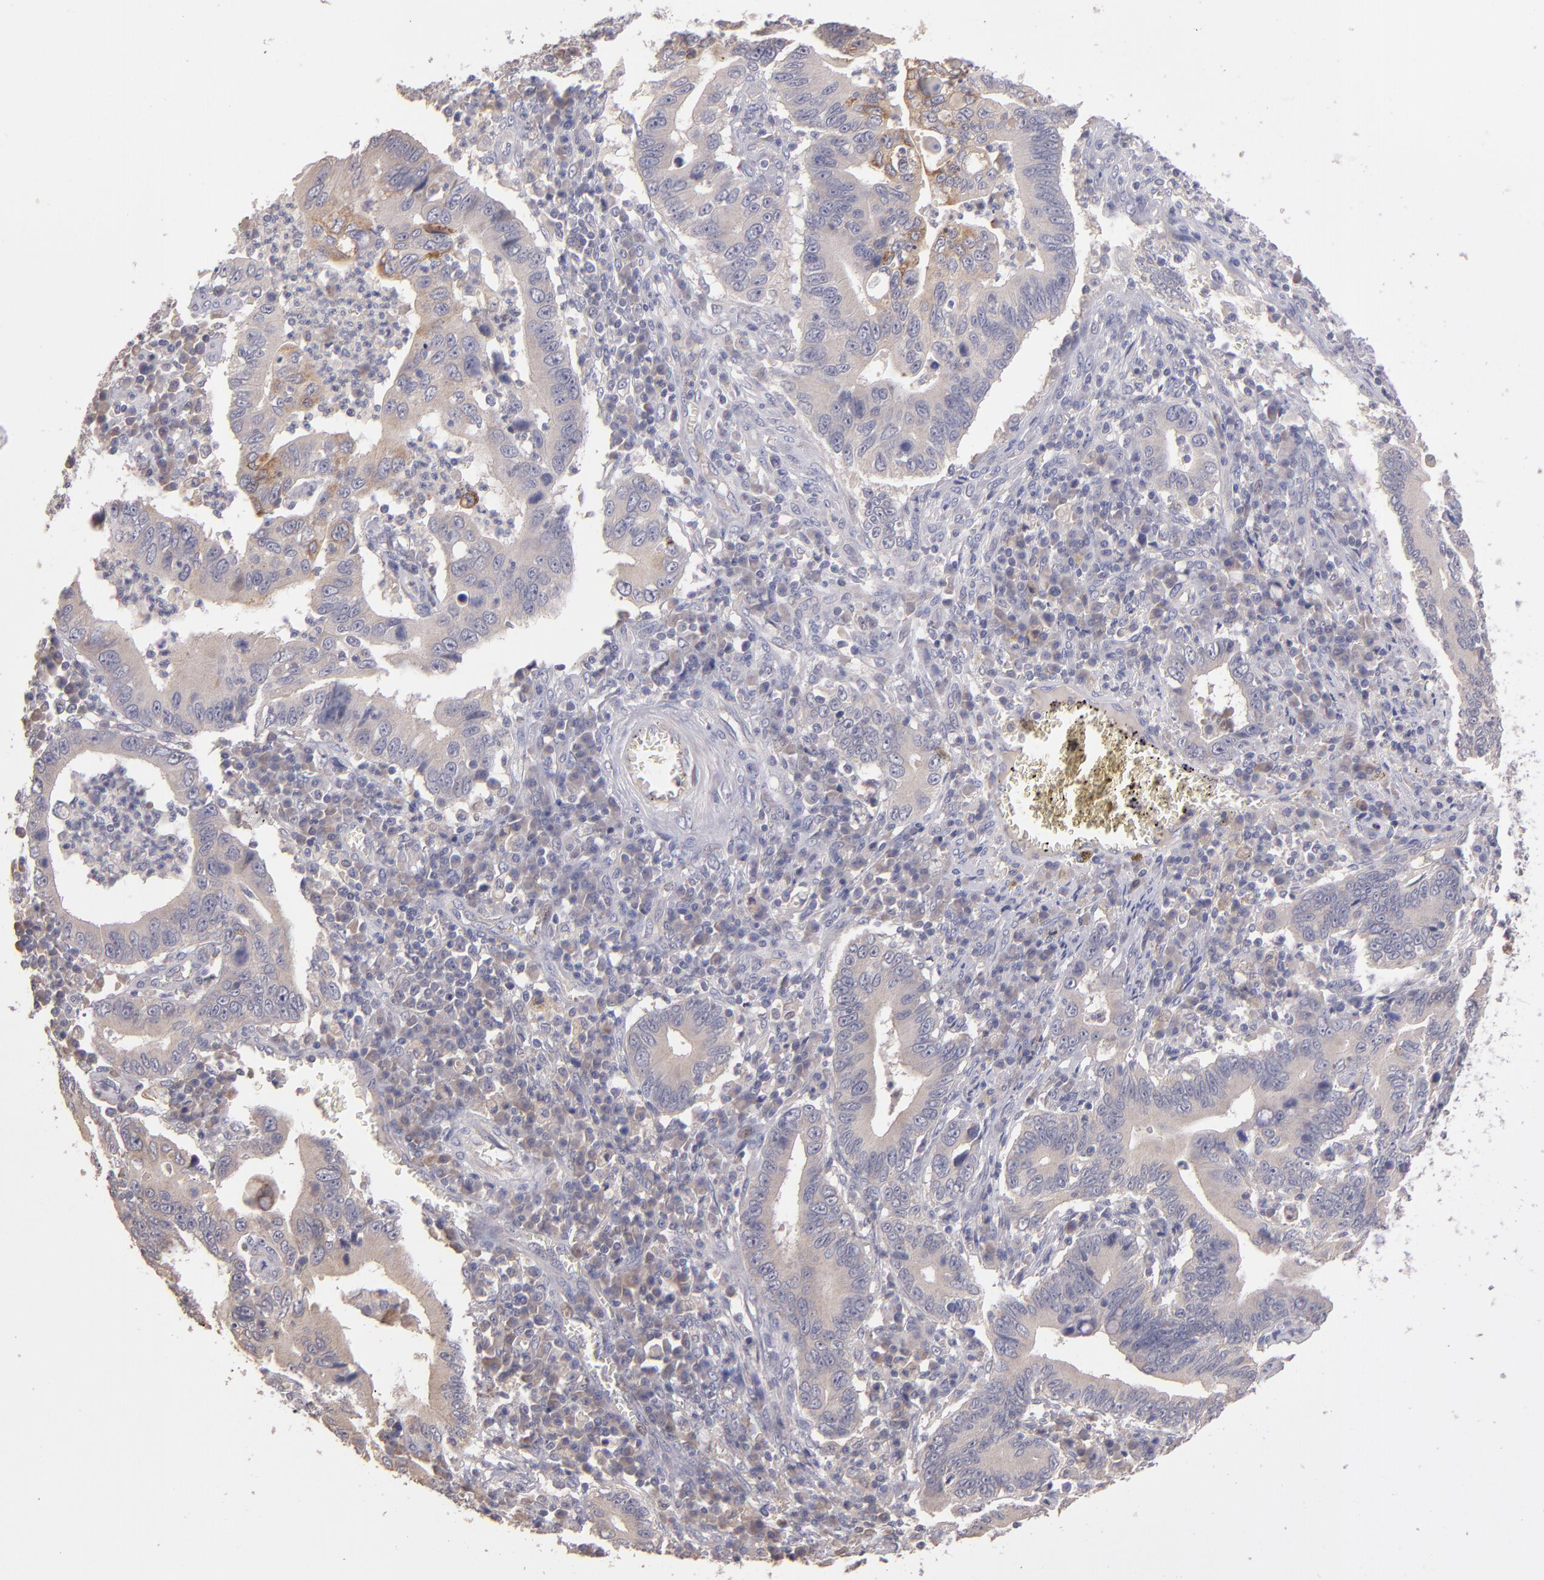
{"staining": {"intensity": "weak", "quantity": "25%-75%", "location": "cytoplasmic/membranous"}, "tissue": "stomach cancer", "cell_type": "Tumor cells", "image_type": "cancer", "snomed": [{"axis": "morphology", "description": "Adenocarcinoma, NOS"}, {"axis": "topography", "description": "Stomach, upper"}], "caption": "Stomach cancer stained with IHC reveals weak cytoplasmic/membranous expression in approximately 25%-75% of tumor cells. The staining is performed using DAB brown chromogen to label protein expression. The nuclei are counter-stained blue using hematoxylin.", "gene": "GNAZ", "patient": {"sex": "male", "age": 63}}